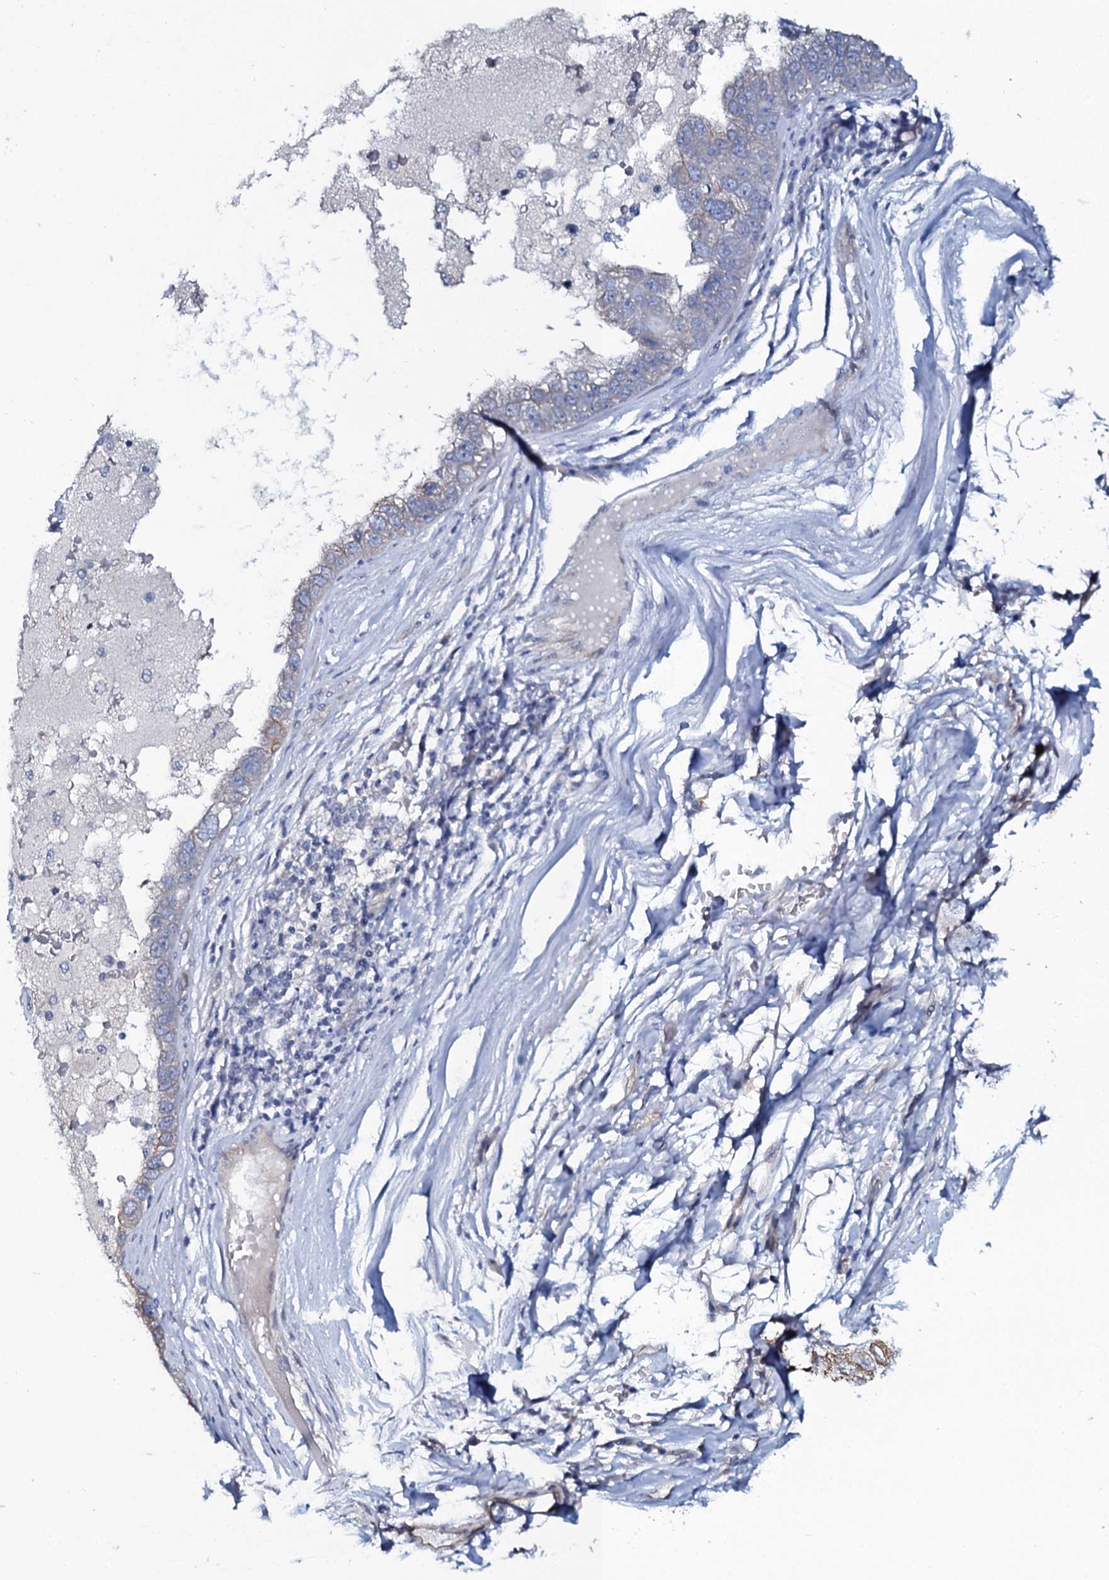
{"staining": {"intensity": "negative", "quantity": "none", "location": "none"}, "tissue": "pancreatic cancer", "cell_type": "Tumor cells", "image_type": "cancer", "snomed": [{"axis": "morphology", "description": "Adenocarcinoma, NOS"}, {"axis": "topography", "description": "Pancreas"}], "caption": "Immunohistochemical staining of human pancreatic cancer displays no significant positivity in tumor cells.", "gene": "C10orf88", "patient": {"sex": "female", "age": 61}}